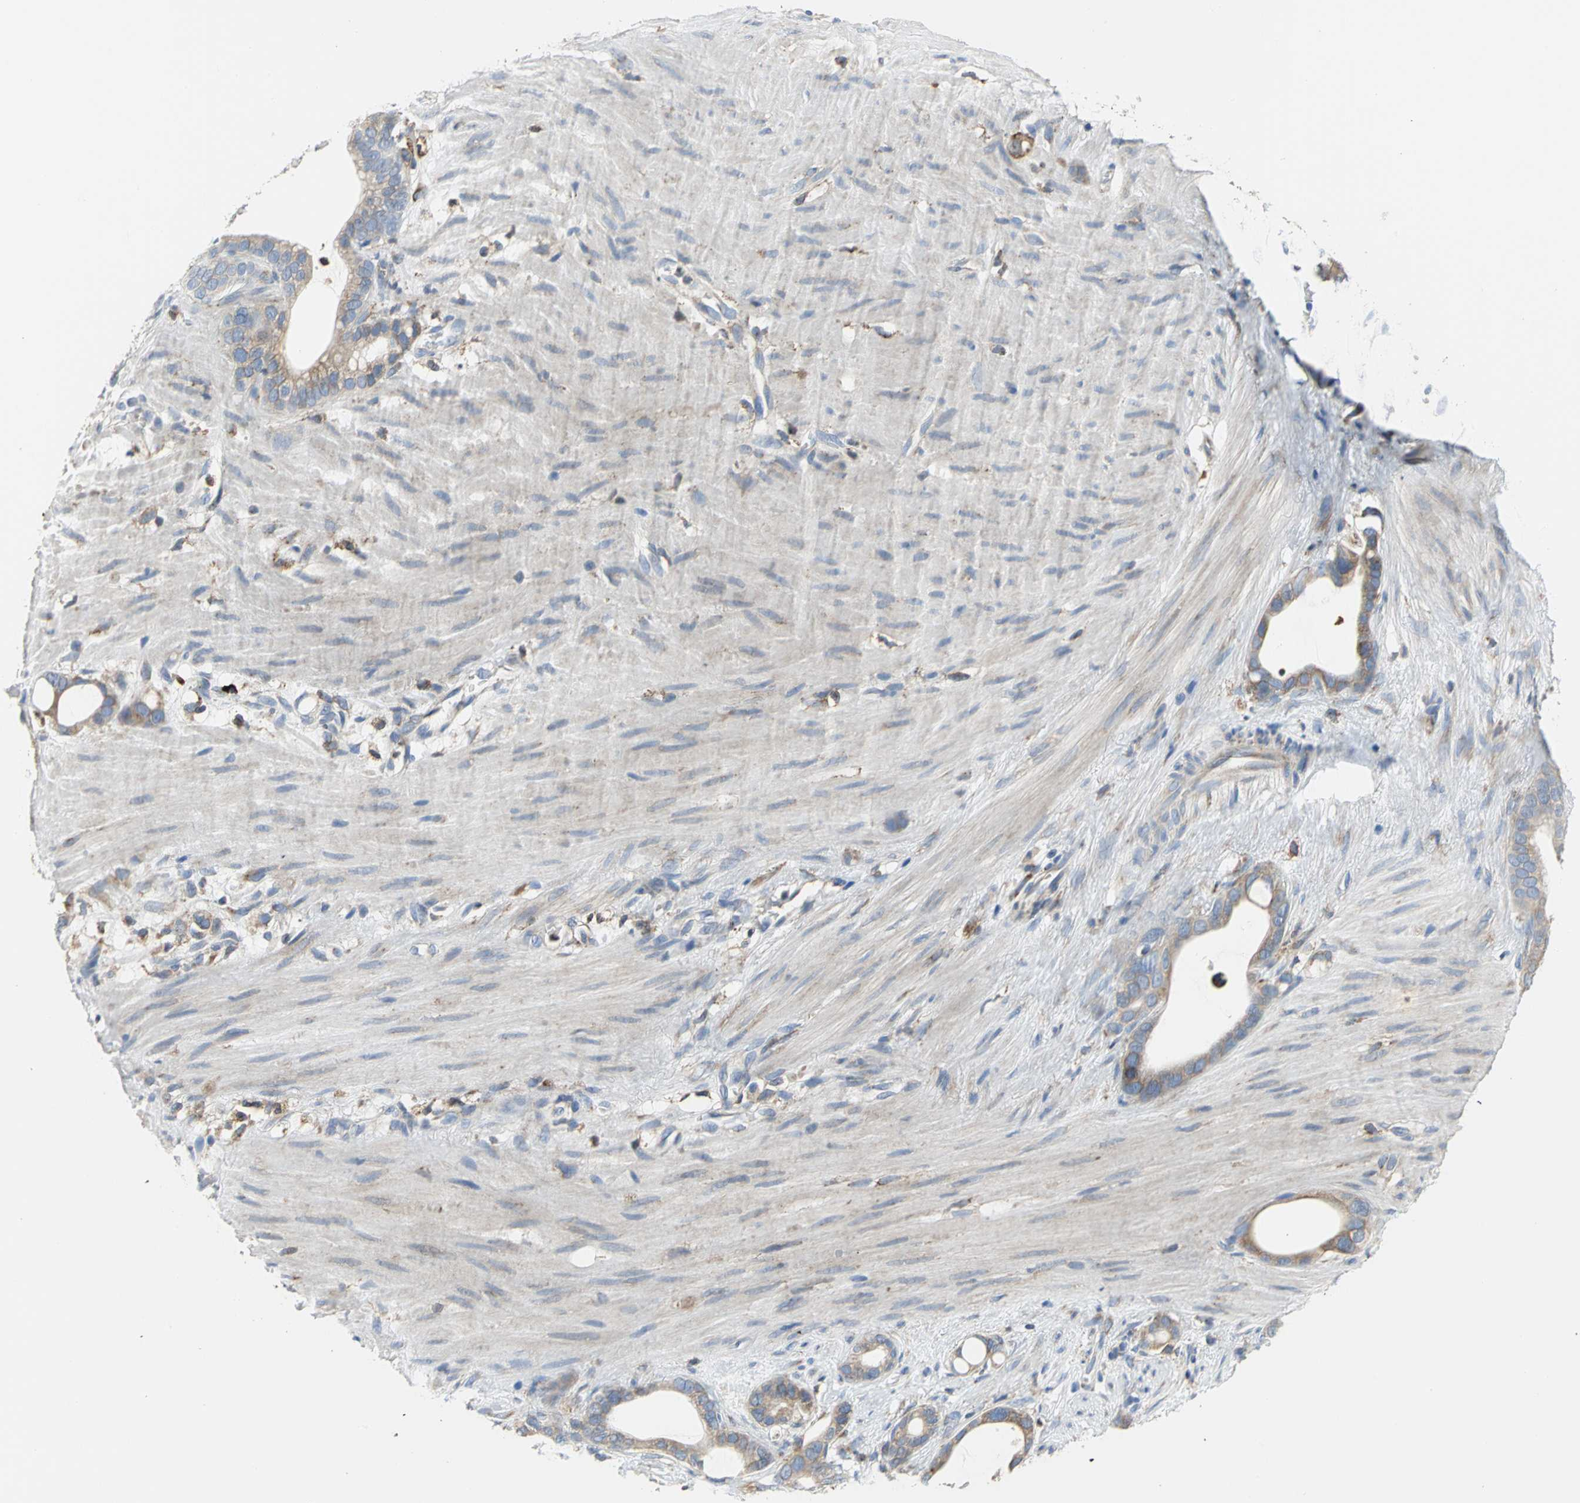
{"staining": {"intensity": "weak", "quantity": ">75%", "location": "cytoplasmic/membranous"}, "tissue": "stomach cancer", "cell_type": "Tumor cells", "image_type": "cancer", "snomed": [{"axis": "morphology", "description": "Adenocarcinoma, NOS"}, {"axis": "topography", "description": "Stomach"}], "caption": "DAB (3,3'-diaminobenzidine) immunohistochemical staining of human stomach cancer reveals weak cytoplasmic/membranous protein expression in approximately >75% of tumor cells.", "gene": "SDF2L1", "patient": {"sex": "female", "age": 75}}